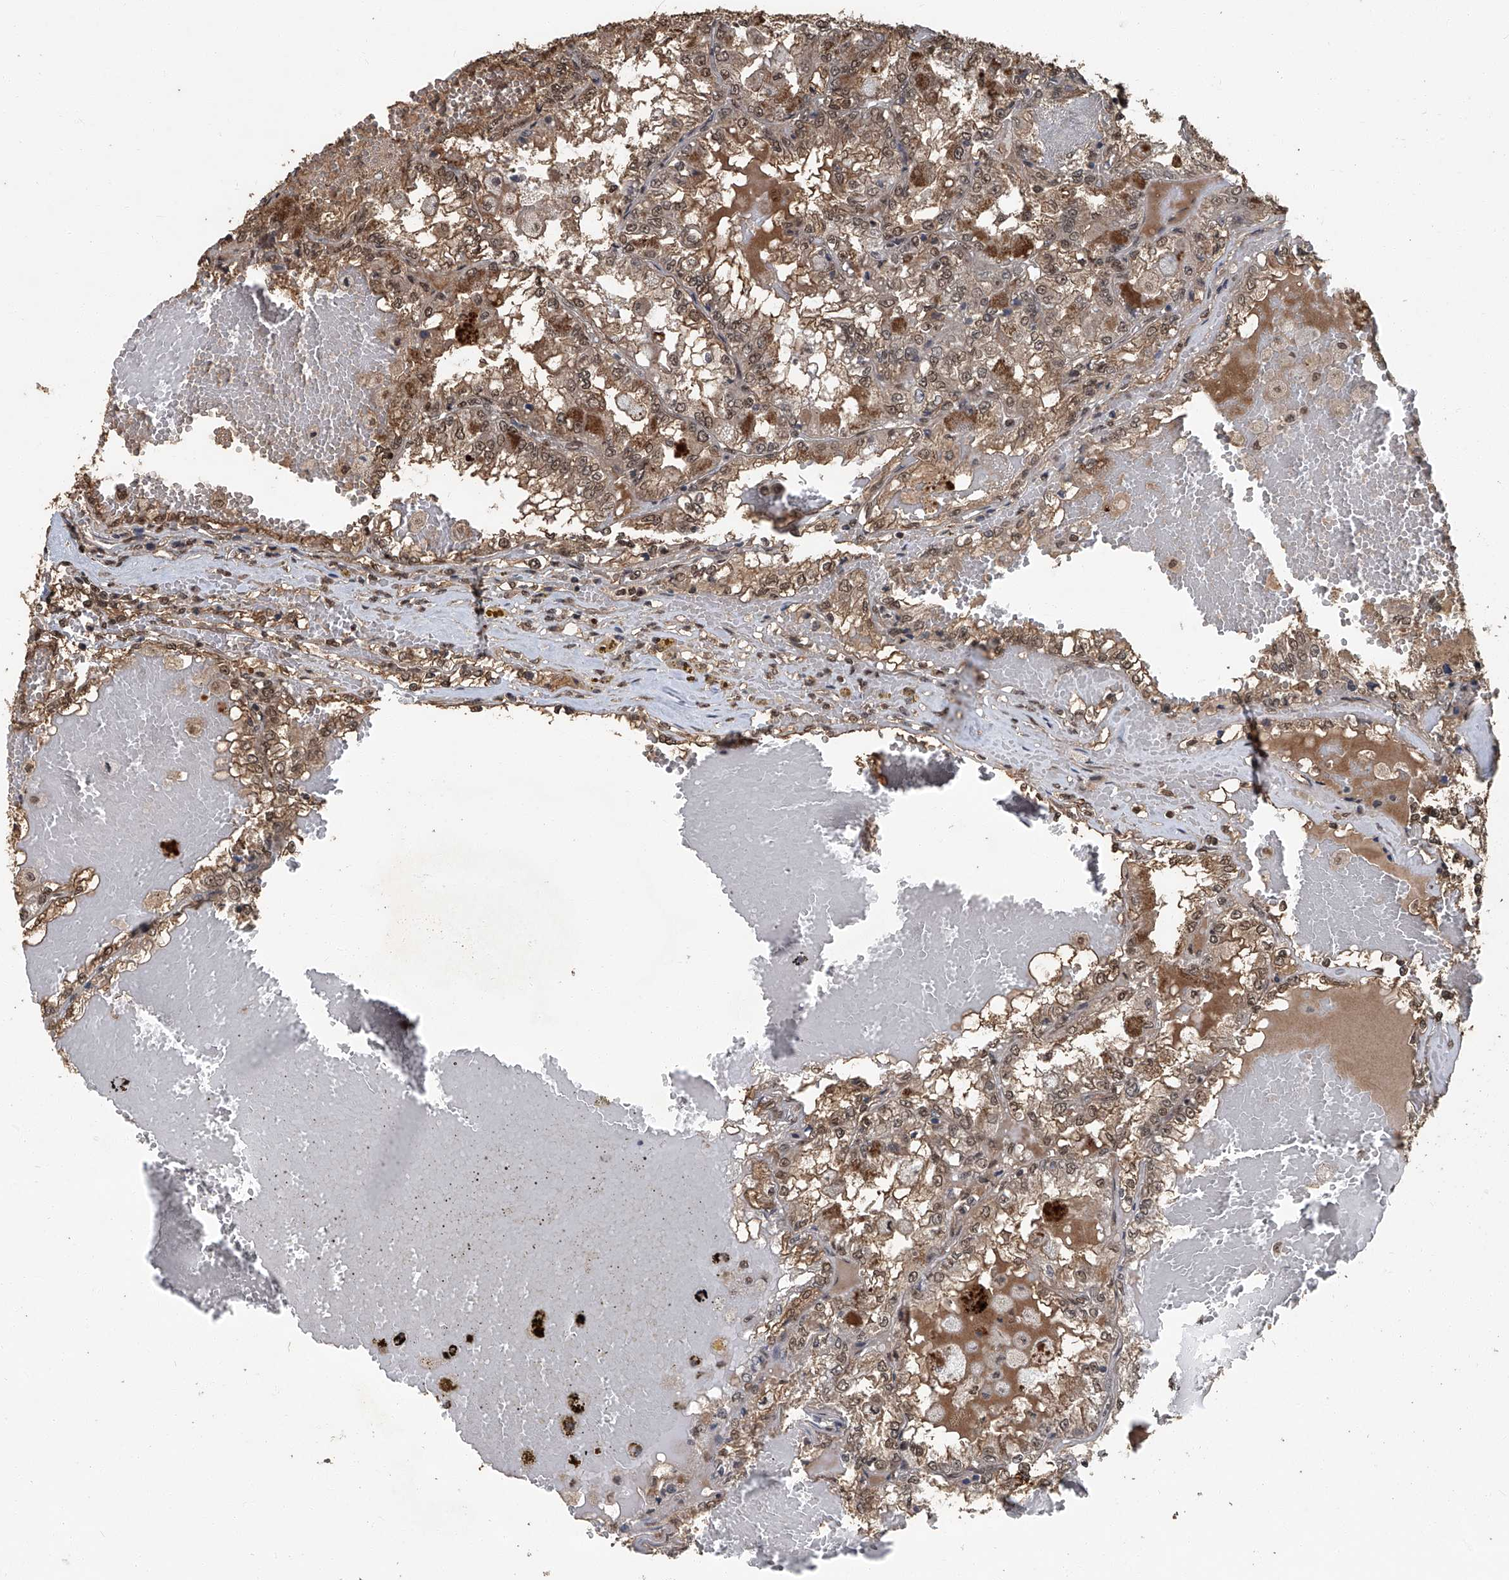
{"staining": {"intensity": "moderate", "quantity": ">75%", "location": "cytoplasmic/membranous,nuclear"}, "tissue": "renal cancer", "cell_type": "Tumor cells", "image_type": "cancer", "snomed": [{"axis": "morphology", "description": "Adenocarcinoma, NOS"}, {"axis": "topography", "description": "Kidney"}], "caption": "This is an image of immunohistochemistry staining of renal adenocarcinoma, which shows moderate staining in the cytoplasmic/membranous and nuclear of tumor cells.", "gene": "GPR132", "patient": {"sex": "female", "age": 56}}